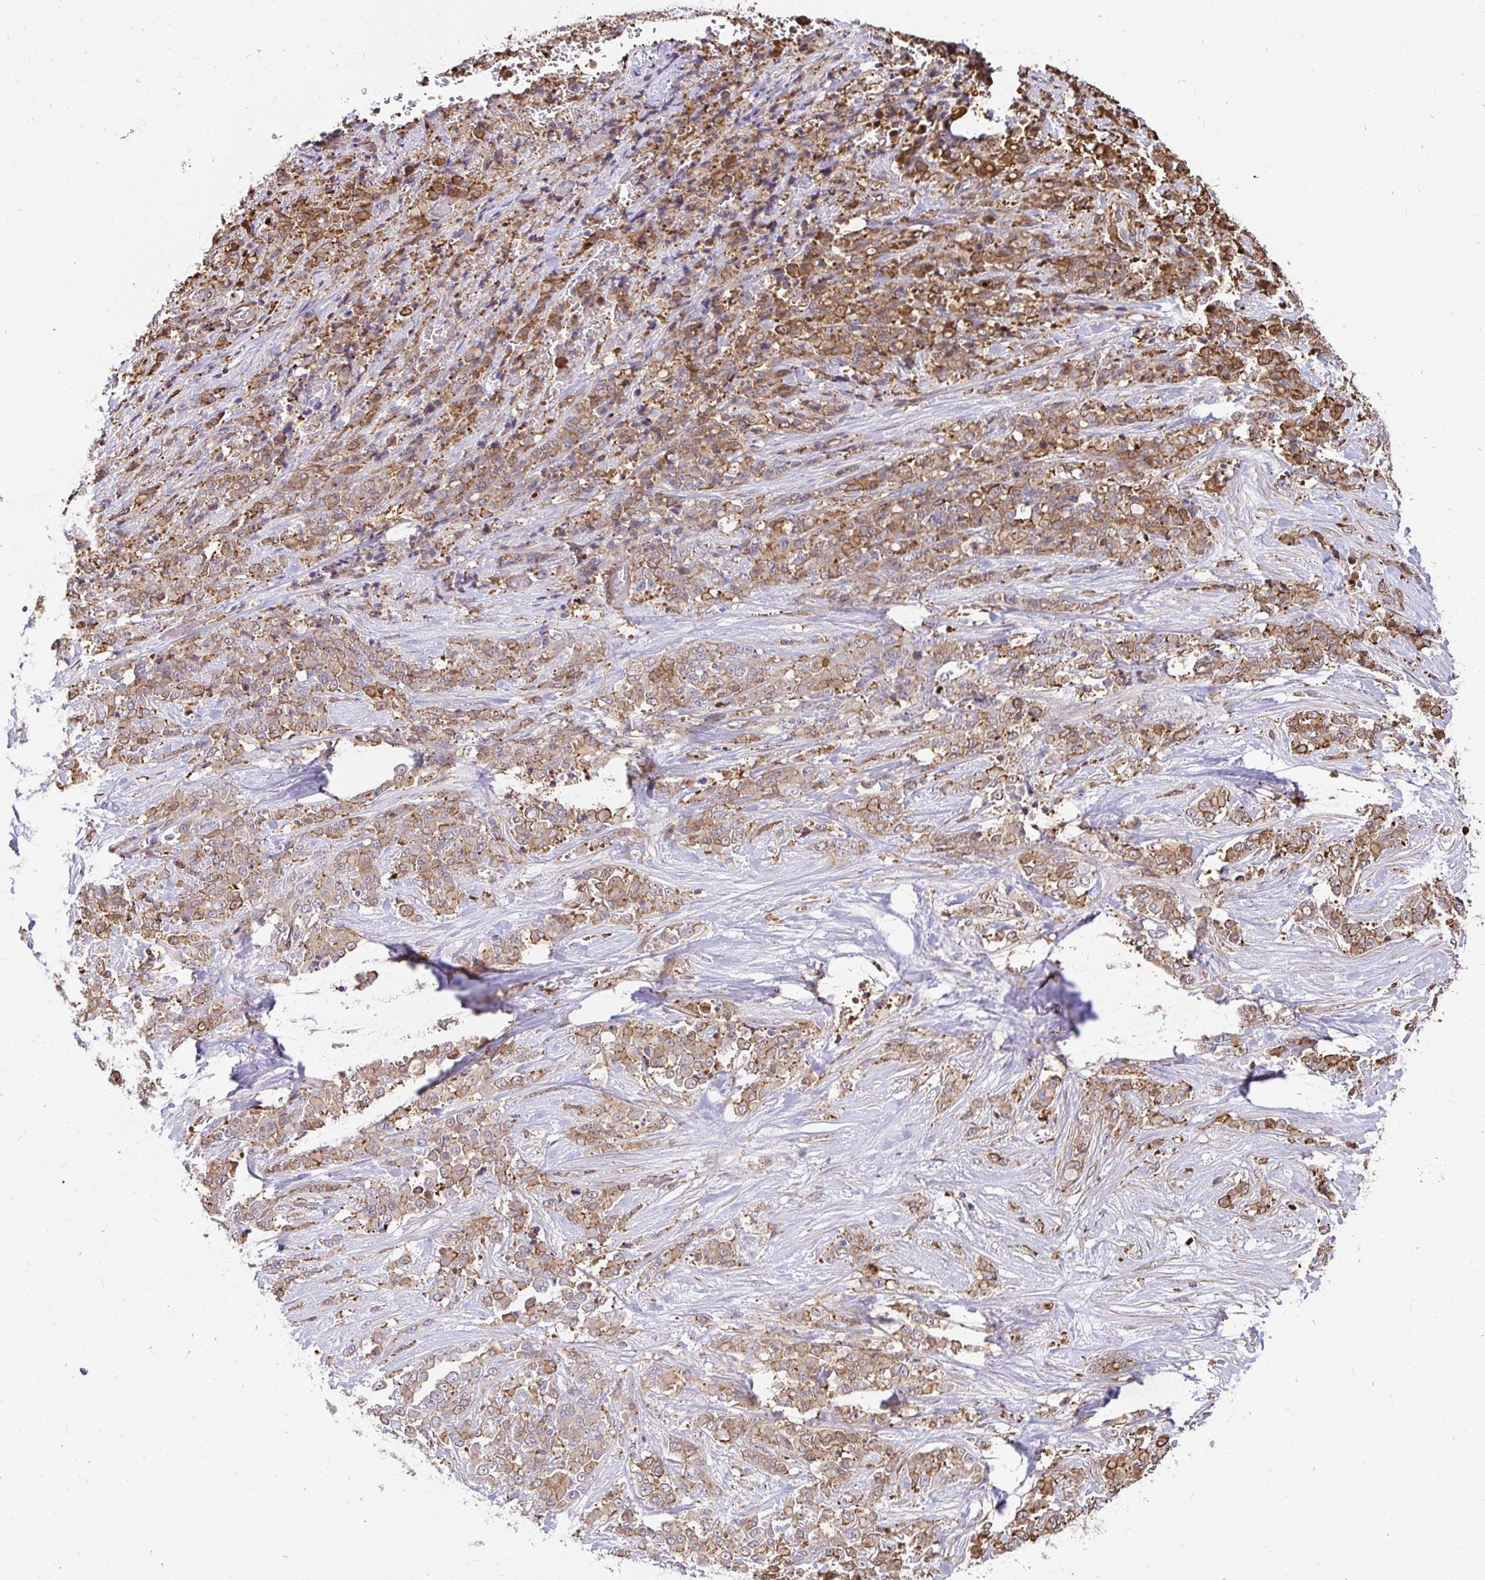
{"staining": {"intensity": "moderate", "quantity": ">75%", "location": "cytoplasmic/membranous"}, "tissue": "stomach cancer", "cell_type": "Tumor cells", "image_type": "cancer", "snomed": [{"axis": "morphology", "description": "Adenocarcinoma, NOS"}, {"axis": "topography", "description": "Stomach"}], "caption": "Immunohistochemistry (IHC) image of adenocarcinoma (stomach) stained for a protein (brown), which reveals medium levels of moderate cytoplasmic/membranous staining in approximately >75% of tumor cells.", "gene": "GSN", "patient": {"sex": "female", "age": 76}}